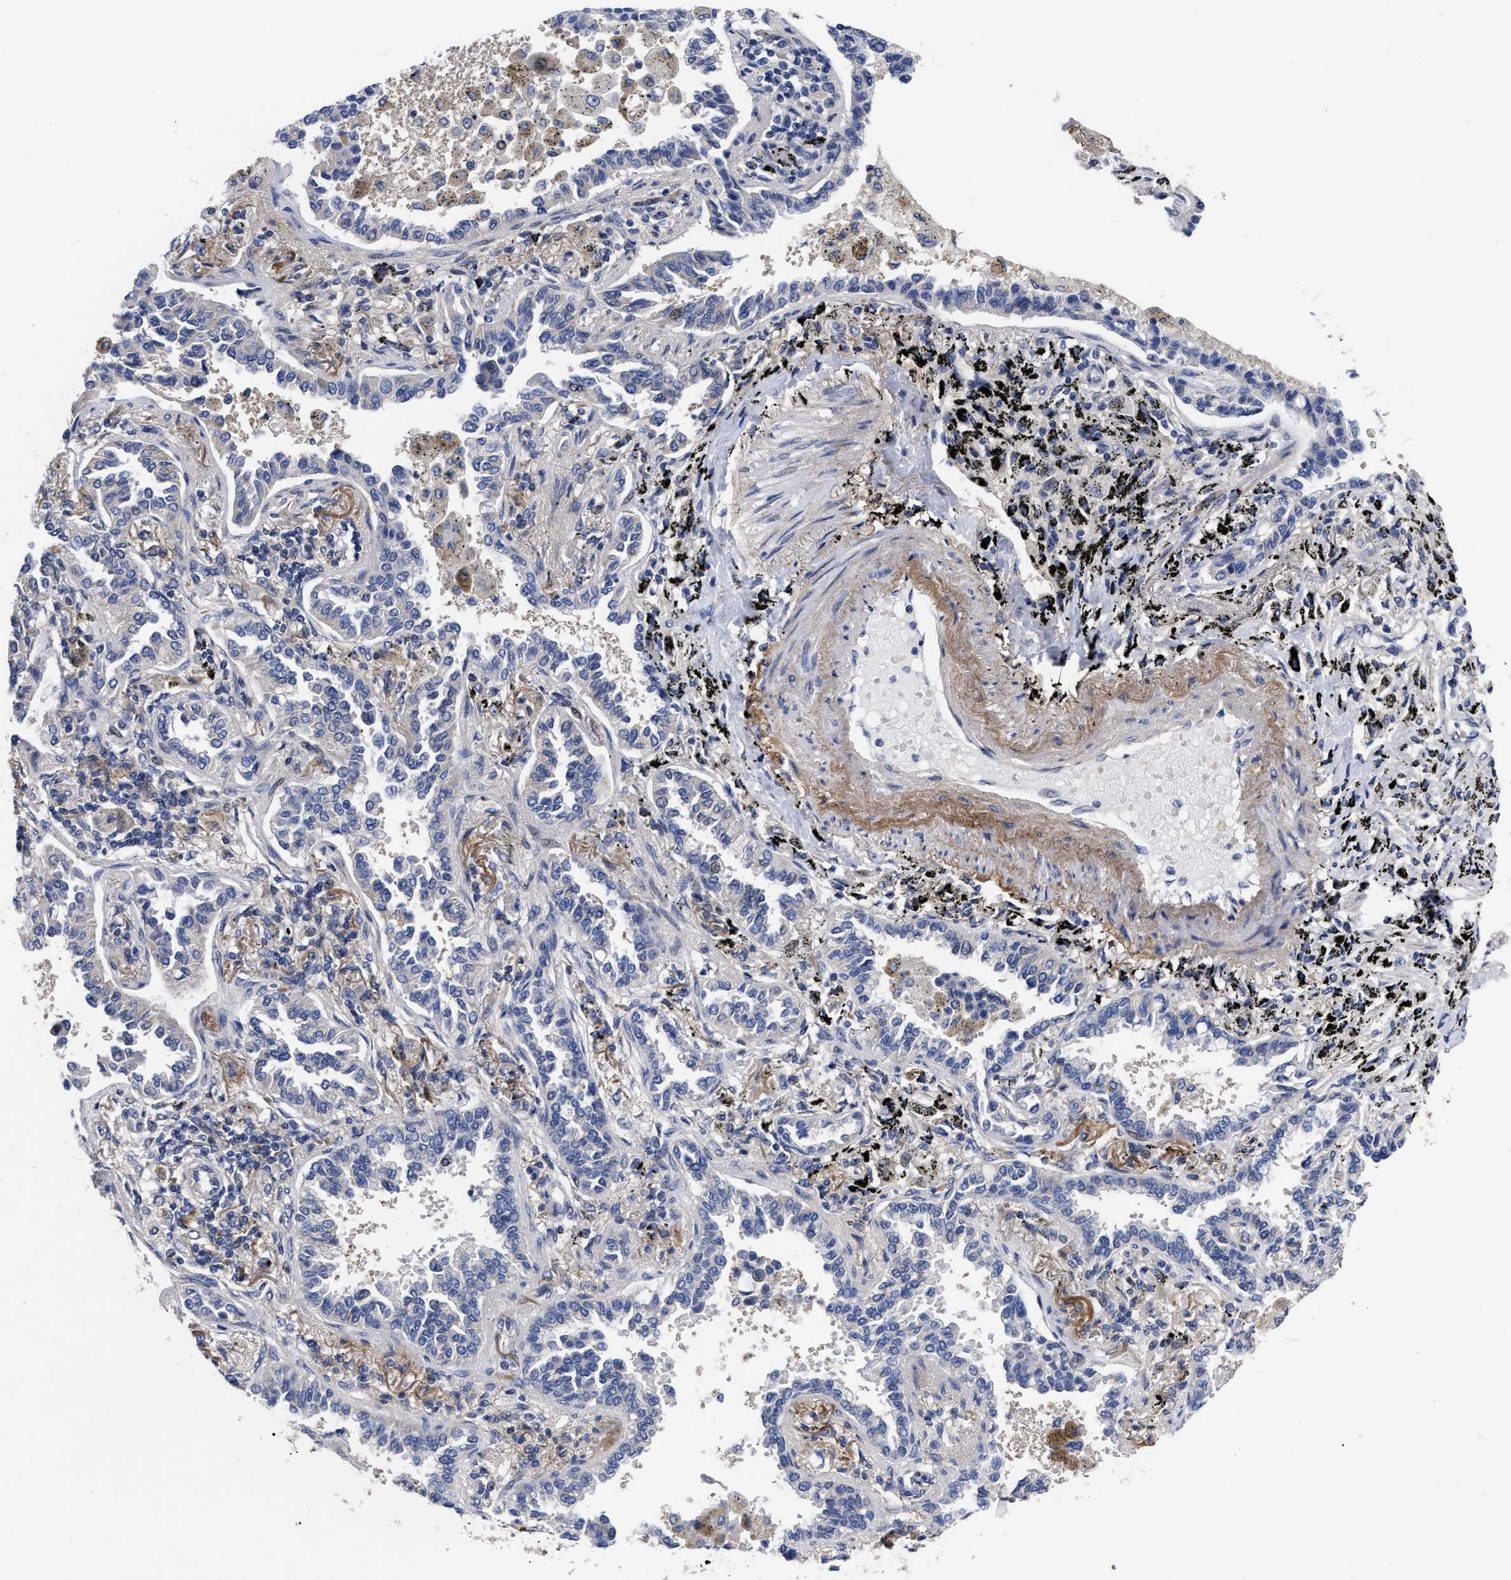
{"staining": {"intensity": "negative", "quantity": "none", "location": "none"}, "tissue": "lung cancer", "cell_type": "Tumor cells", "image_type": "cancer", "snomed": [{"axis": "morphology", "description": "Normal tissue, NOS"}, {"axis": "morphology", "description": "Adenocarcinoma, NOS"}, {"axis": "topography", "description": "Lung"}], "caption": "Lung cancer (adenocarcinoma) was stained to show a protein in brown. There is no significant positivity in tumor cells.", "gene": "CCN5", "patient": {"sex": "male", "age": 59}}